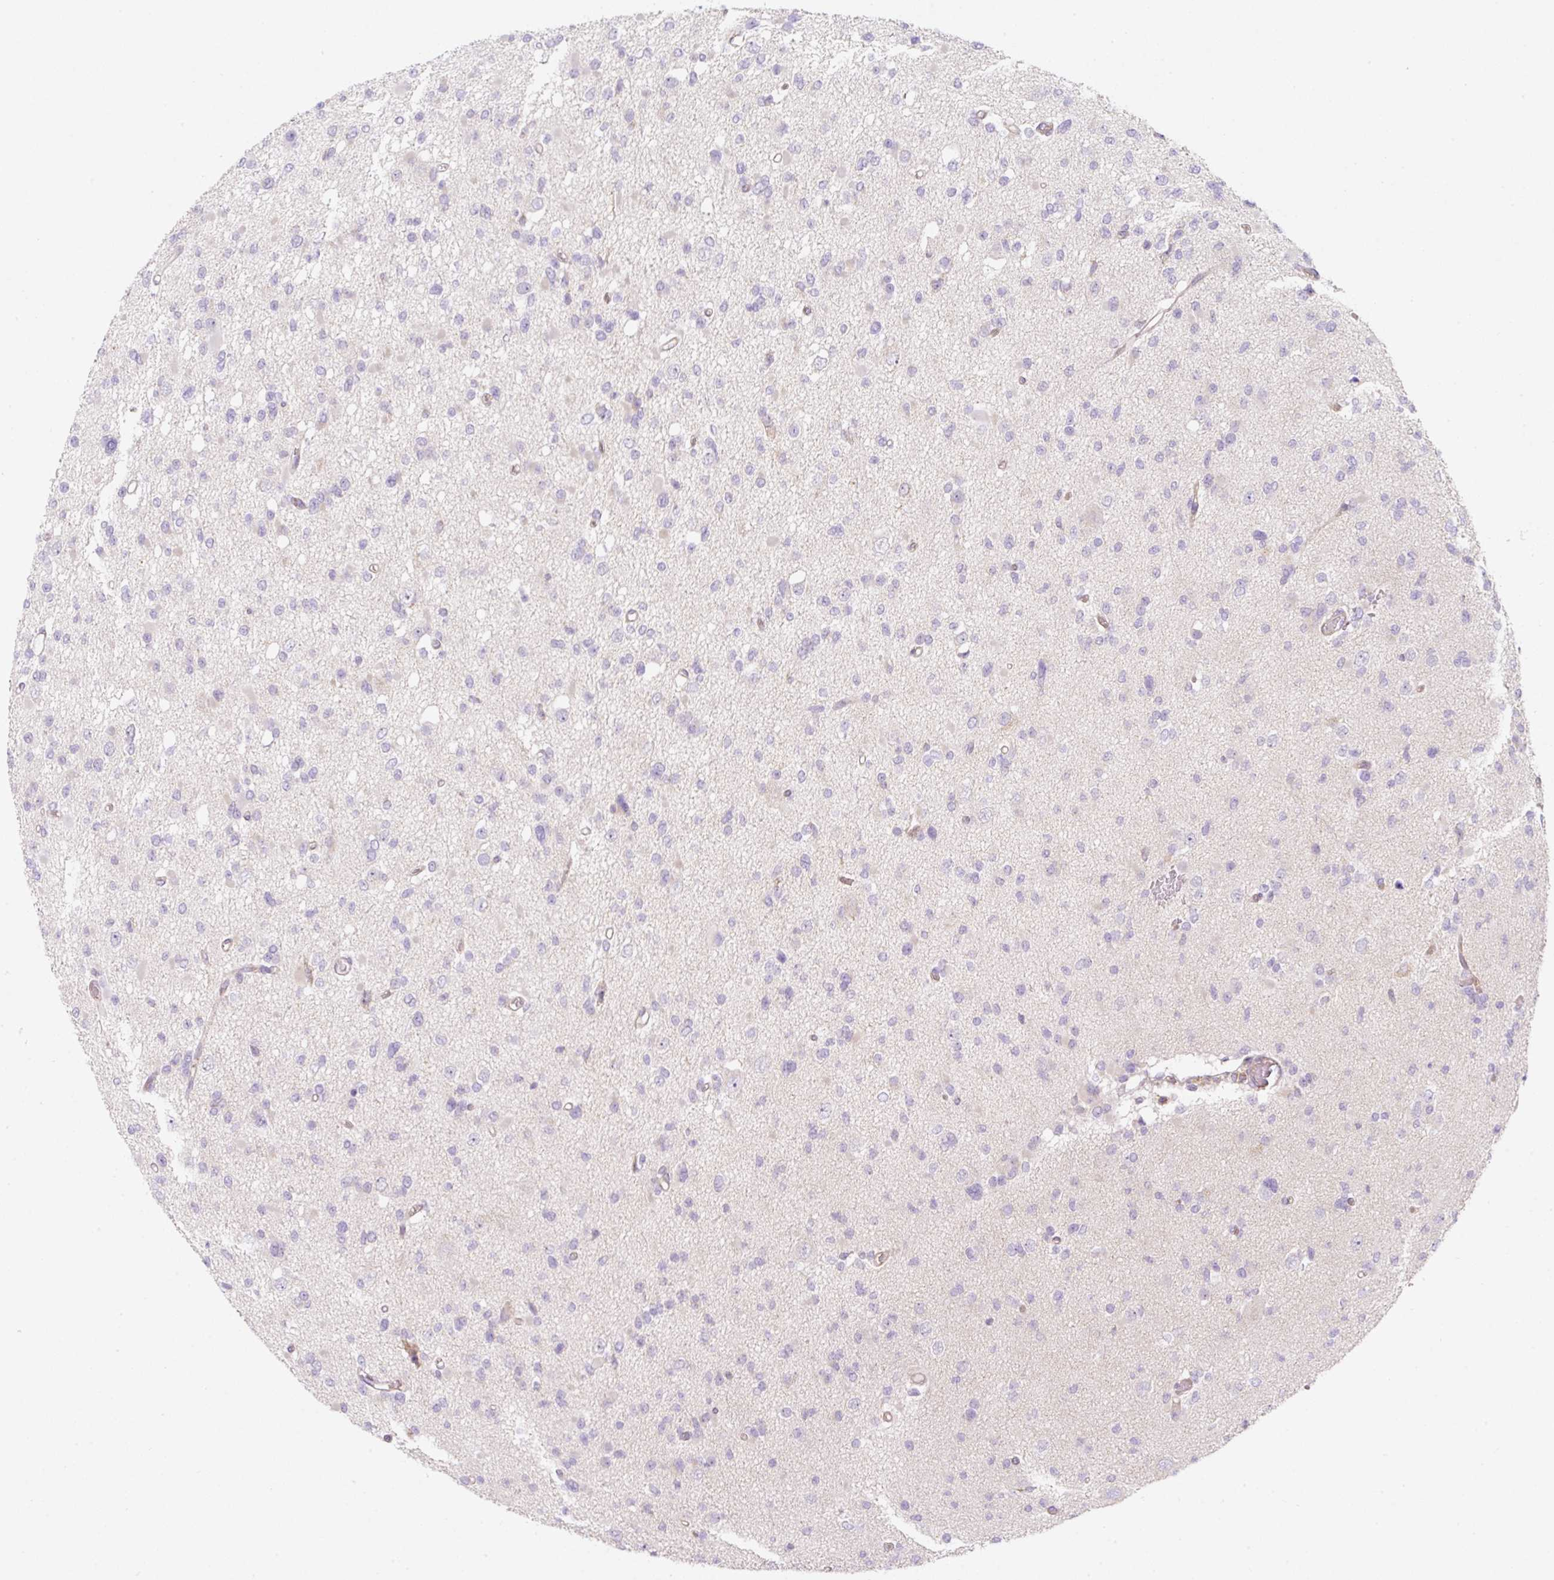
{"staining": {"intensity": "negative", "quantity": "none", "location": "none"}, "tissue": "glioma", "cell_type": "Tumor cells", "image_type": "cancer", "snomed": [{"axis": "morphology", "description": "Glioma, malignant, Low grade"}, {"axis": "topography", "description": "Brain"}], "caption": "A micrograph of malignant glioma (low-grade) stained for a protein exhibits no brown staining in tumor cells.", "gene": "ERAP2", "patient": {"sex": "female", "age": 22}}